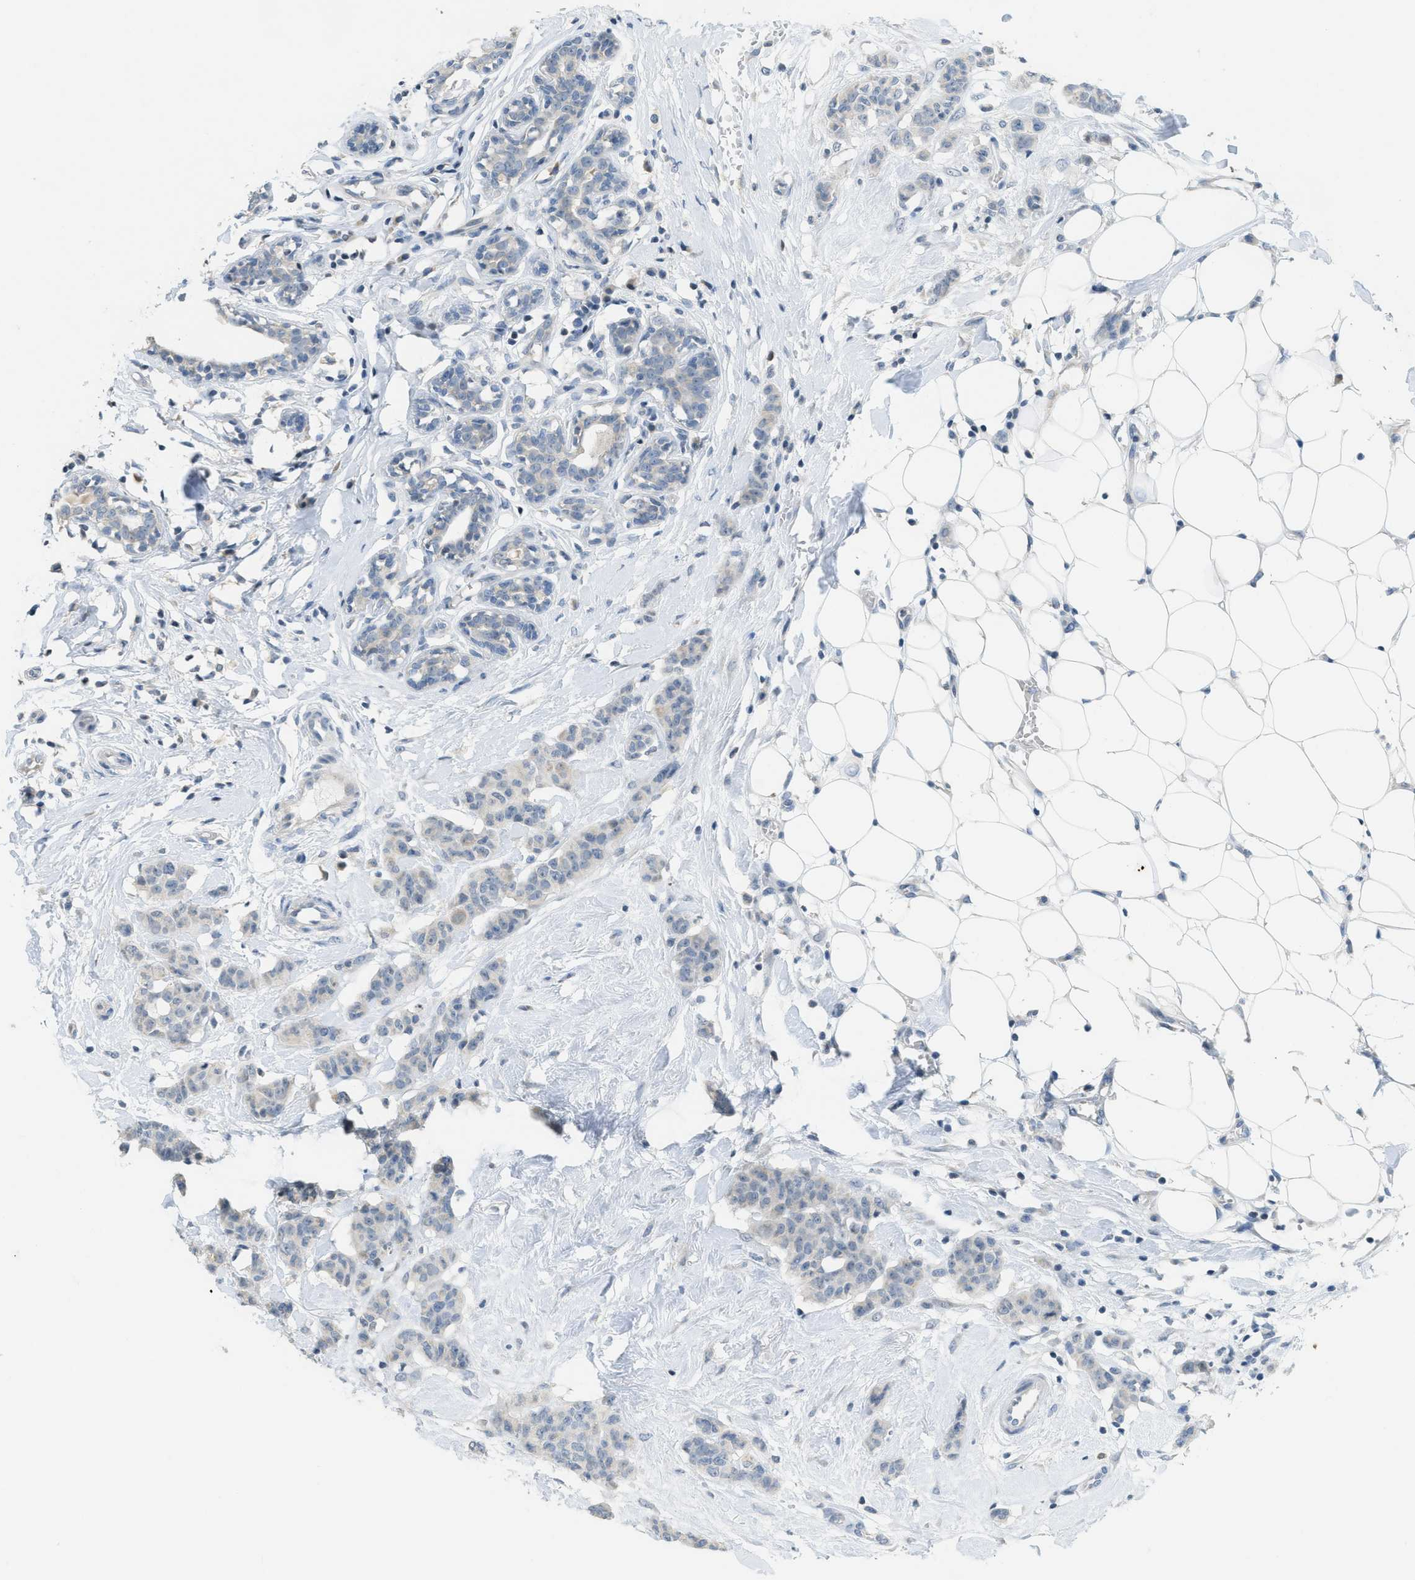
{"staining": {"intensity": "weak", "quantity": "<25%", "location": "cytoplasmic/membranous"}, "tissue": "breast cancer", "cell_type": "Tumor cells", "image_type": "cancer", "snomed": [{"axis": "morphology", "description": "Normal tissue, NOS"}, {"axis": "morphology", "description": "Duct carcinoma"}, {"axis": "topography", "description": "Breast"}], "caption": "Photomicrograph shows no protein expression in tumor cells of intraductal carcinoma (breast) tissue. (Immunohistochemistry, brightfield microscopy, high magnification).", "gene": "TXNDC2", "patient": {"sex": "female", "age": 40}}